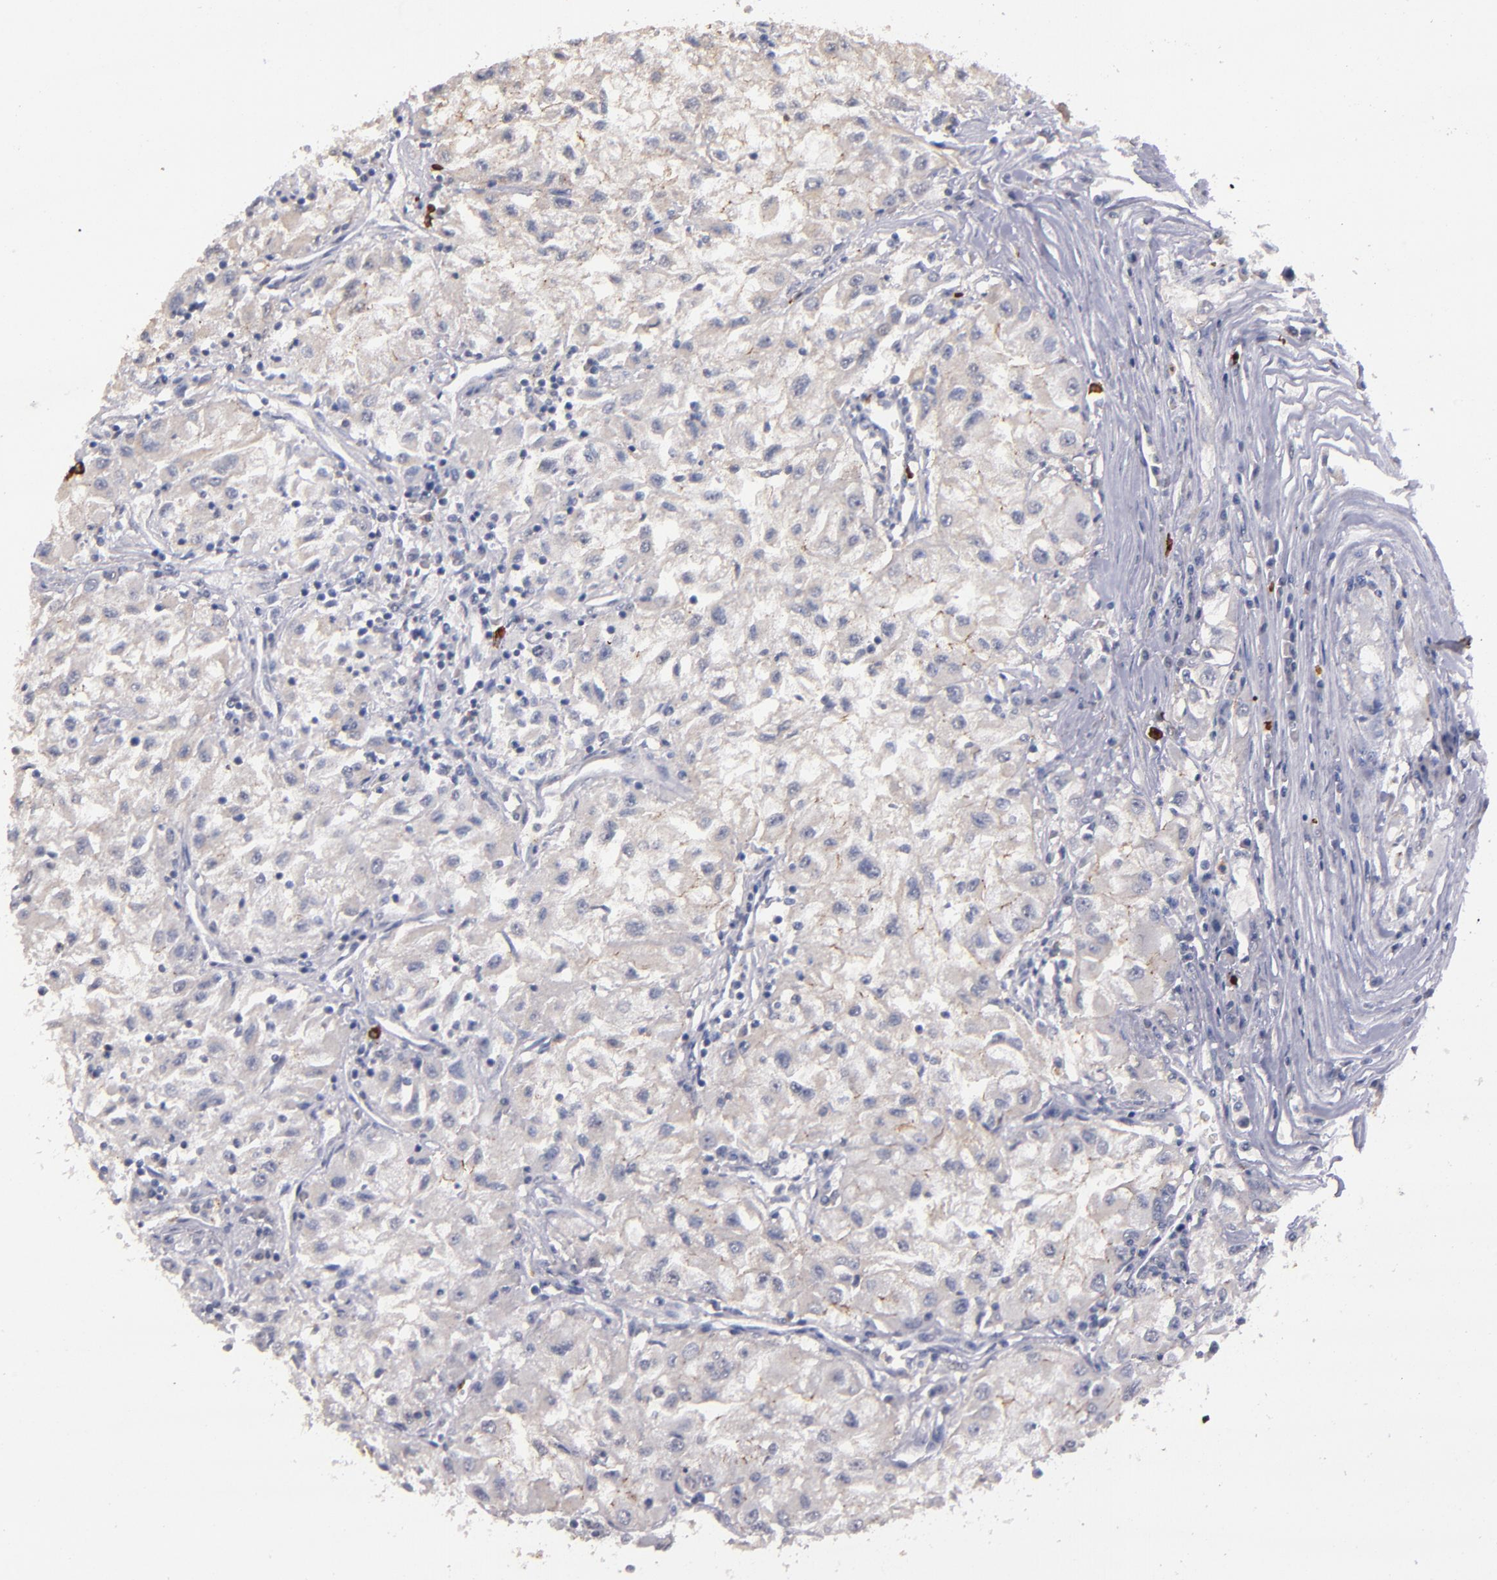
{"staining": {"intensity": "weak", "quantity": "<25%", "location": "cytoplasmic/membranous"}, "tissue": "renal cancer", "cell_type": "Tumor cells", "image_type": "cancer", "snomed": [{"axis": "morphology", "description": "Adenocarcinoma, NOS"}, {"axis": "topography", "description": "Kidney"}], "caption": "A micrograph of human adenocarcinoma (renal) is negative for staining in tumor cells.", "gene": "CLDN5", "patient": {"sex": "male", "age": 59}}